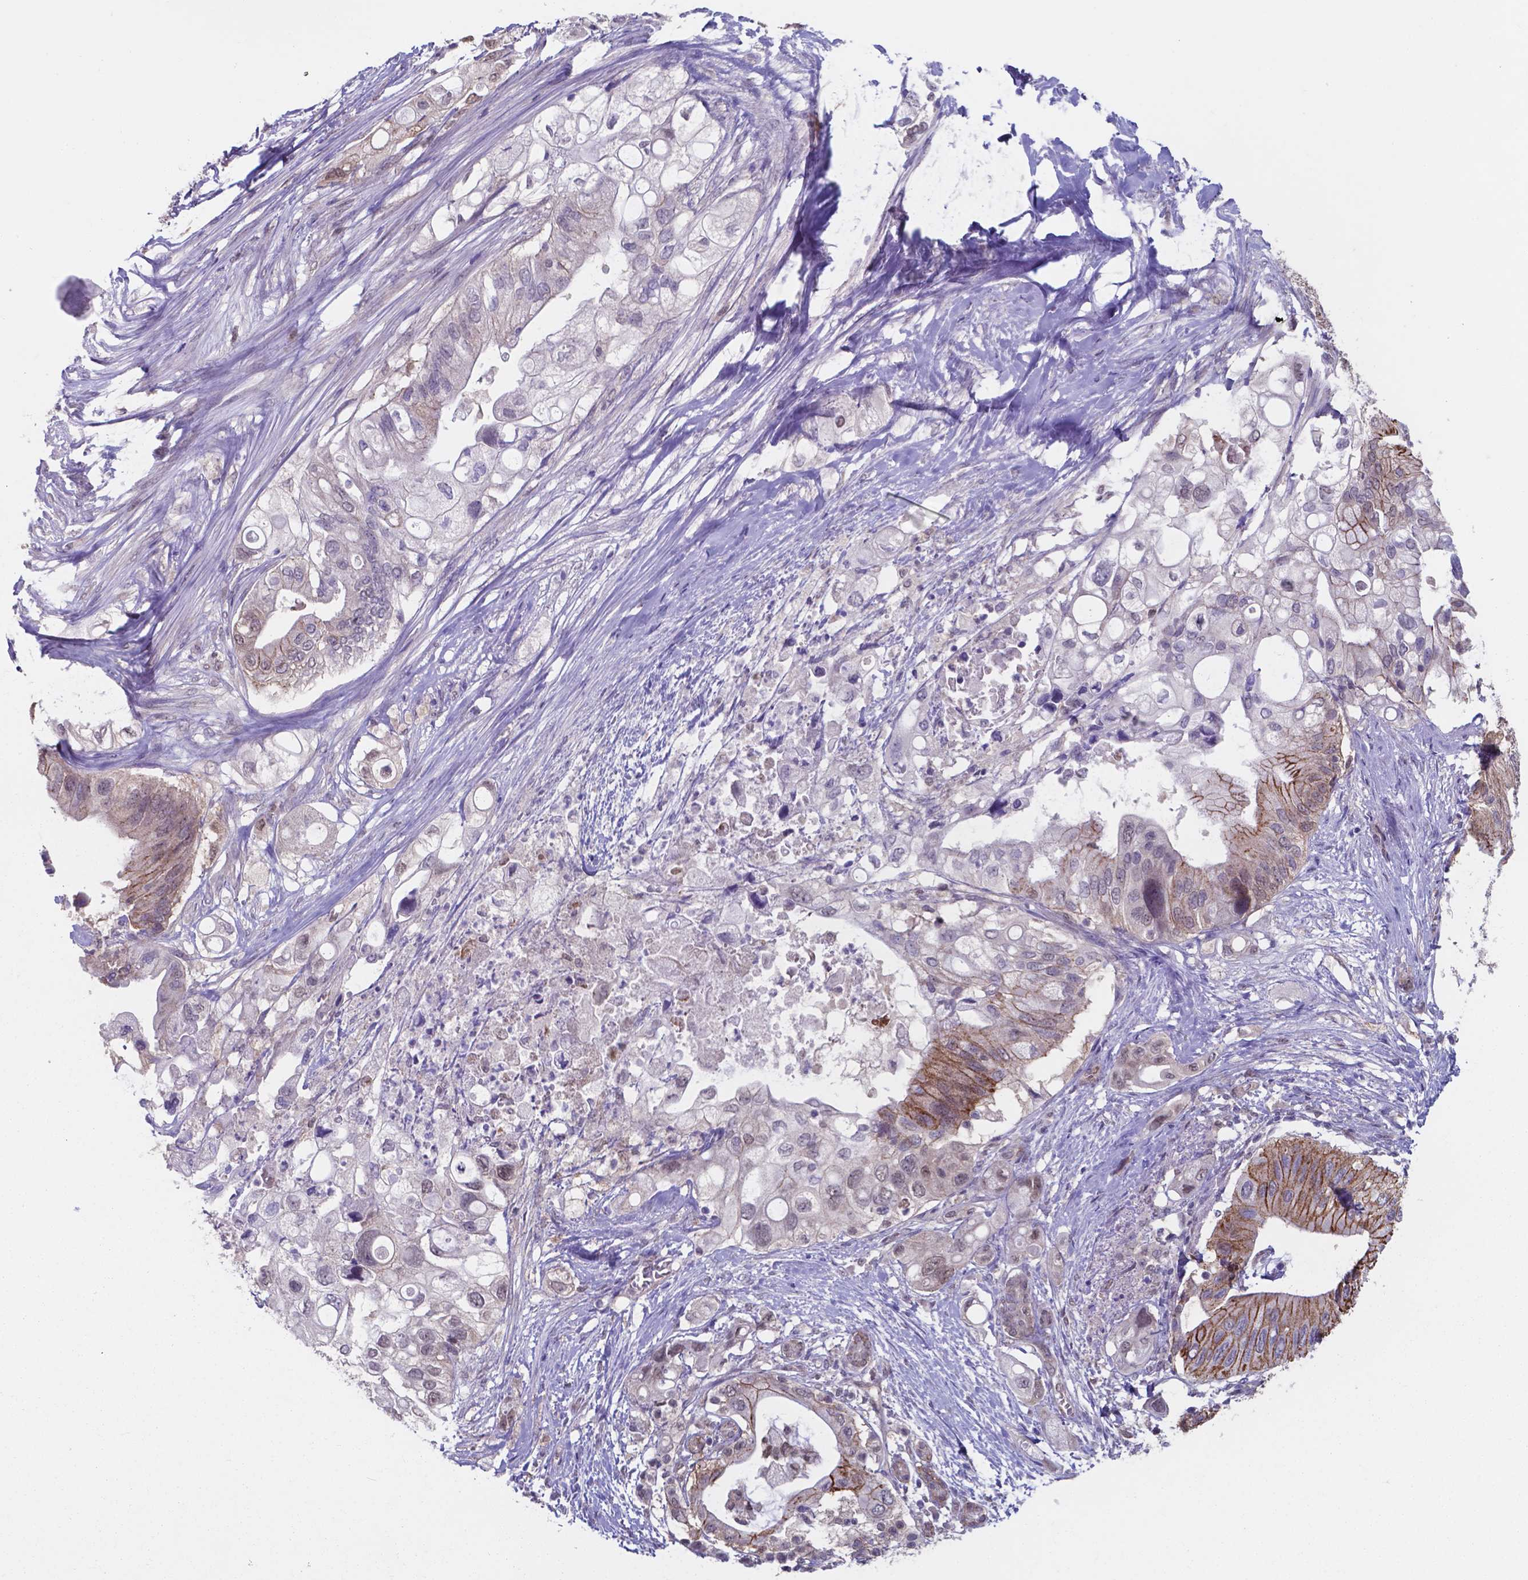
{"staining": {"intensity": "moderate", "quantity": "<25%", "location": "cytoplasmic/membranous"}, "tissue": "pancreatic cancer", "cell_type": "Tumor cells", "image_type": "cancer", "snomed": [{"axis": "morphology", "description": "Adenocarcinoma, NOS"}, {"axis": "topography", "description": "Pancreas"}], "caption": "About <25% of tumor cells in pancreatic cancer display moderate cytoplasmic/membranous protein expression as visualized by brown immunohistochemical staining.", "gene": "UBE2E2", "patient": {"sex": "female", "age": 72}}